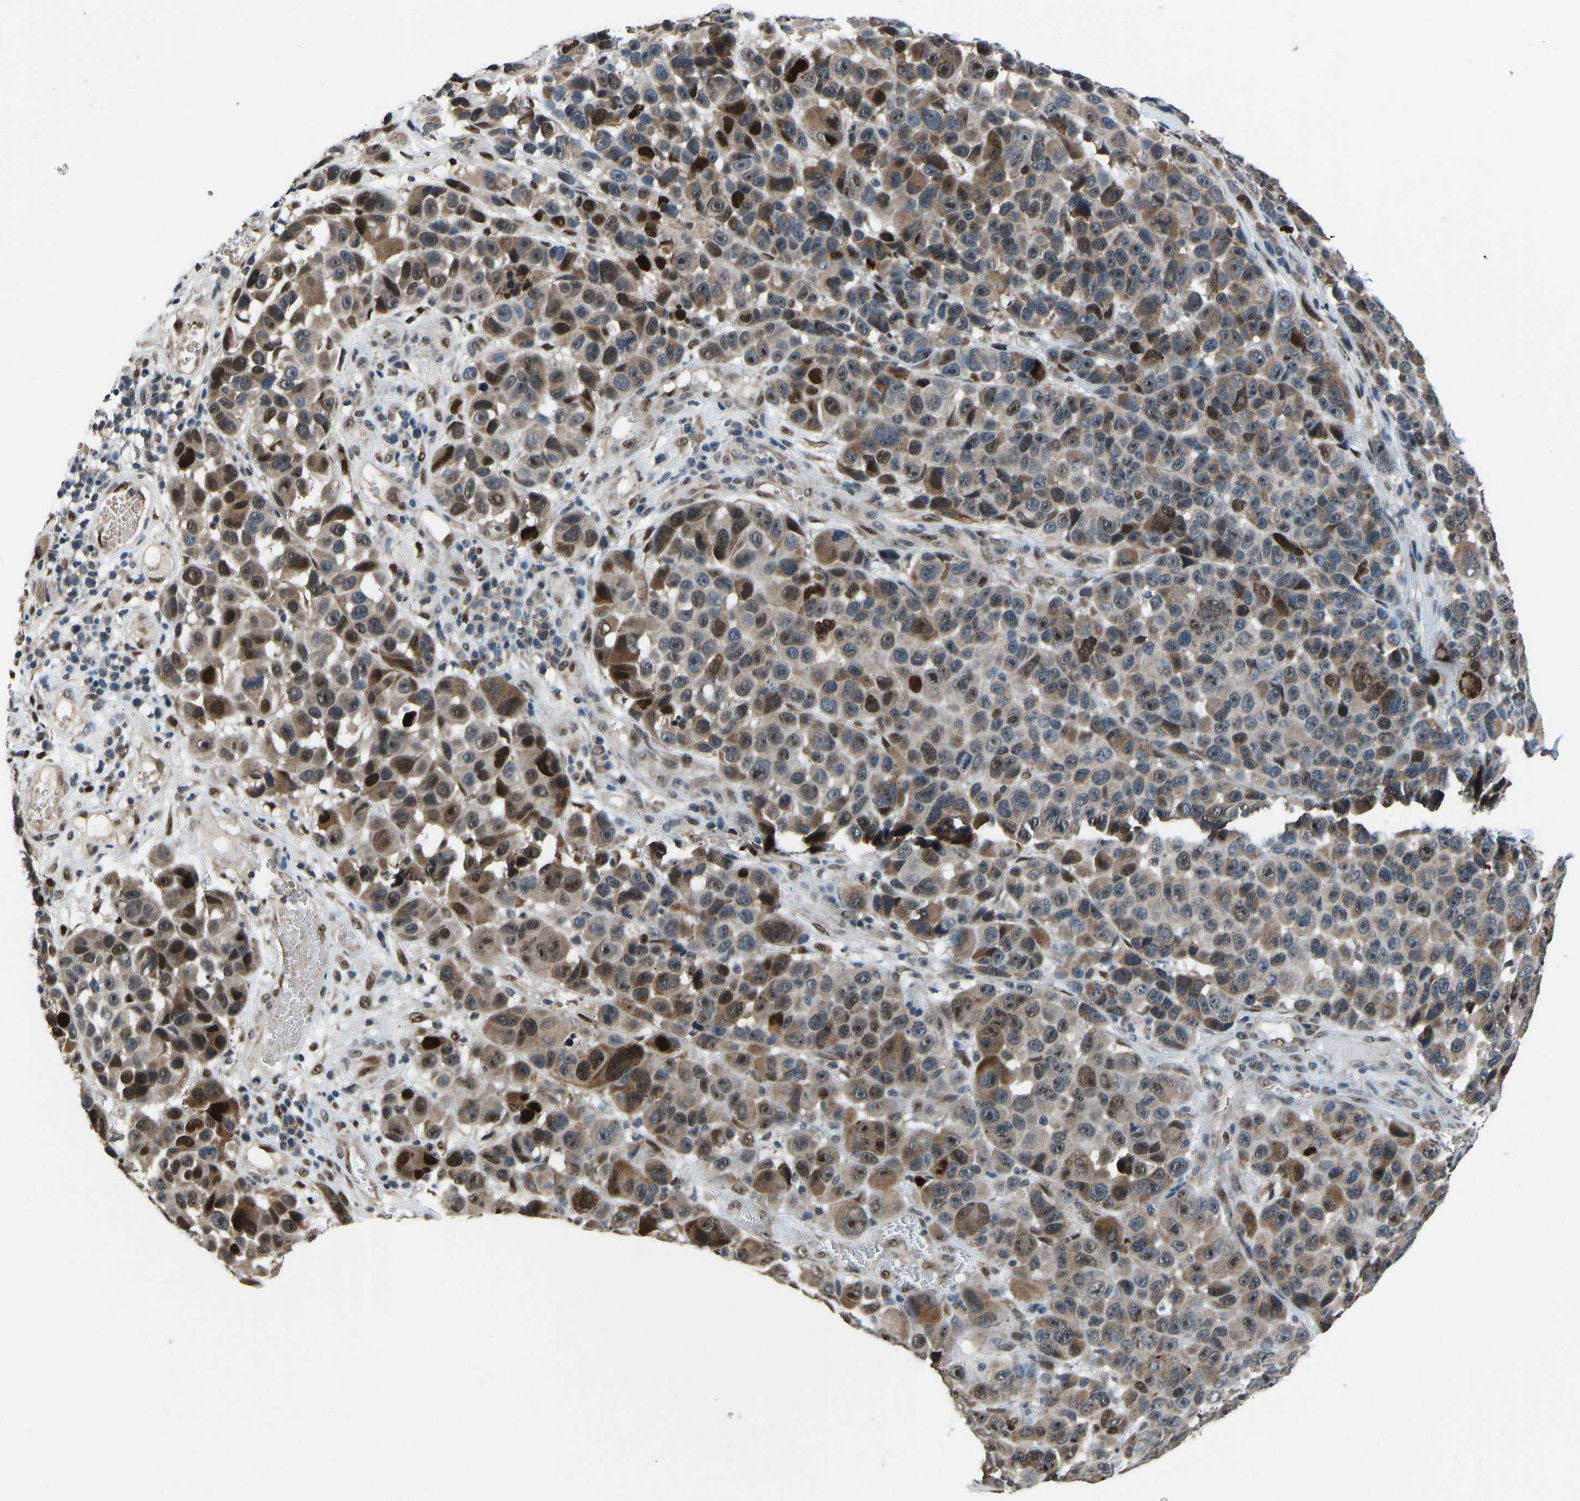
{"staining": {"intensity": "moderate", "quantity": ">75%", "location": "cytoplasmic/membranous,nuclear"}, "tissue": "melanoma", "cell_type": "Tumor cells", "image_type": "cancer", "snomed": [{"axis": "morphology", "description": "Malignant melanoma, NOS"}, {"axis": "topography", "description": "Skin"}], "caption": "Moderate cytoplasmic/membranous and nuclear positivity is seen in about >75% of tumor cells in malignant melanoma. Using DAB (brown) and hematoxylin (blue) stains, captured at high magnification using brightfield microscopy.", "gene": "FOS", "patient": {"sex": "male", "age": 53}}